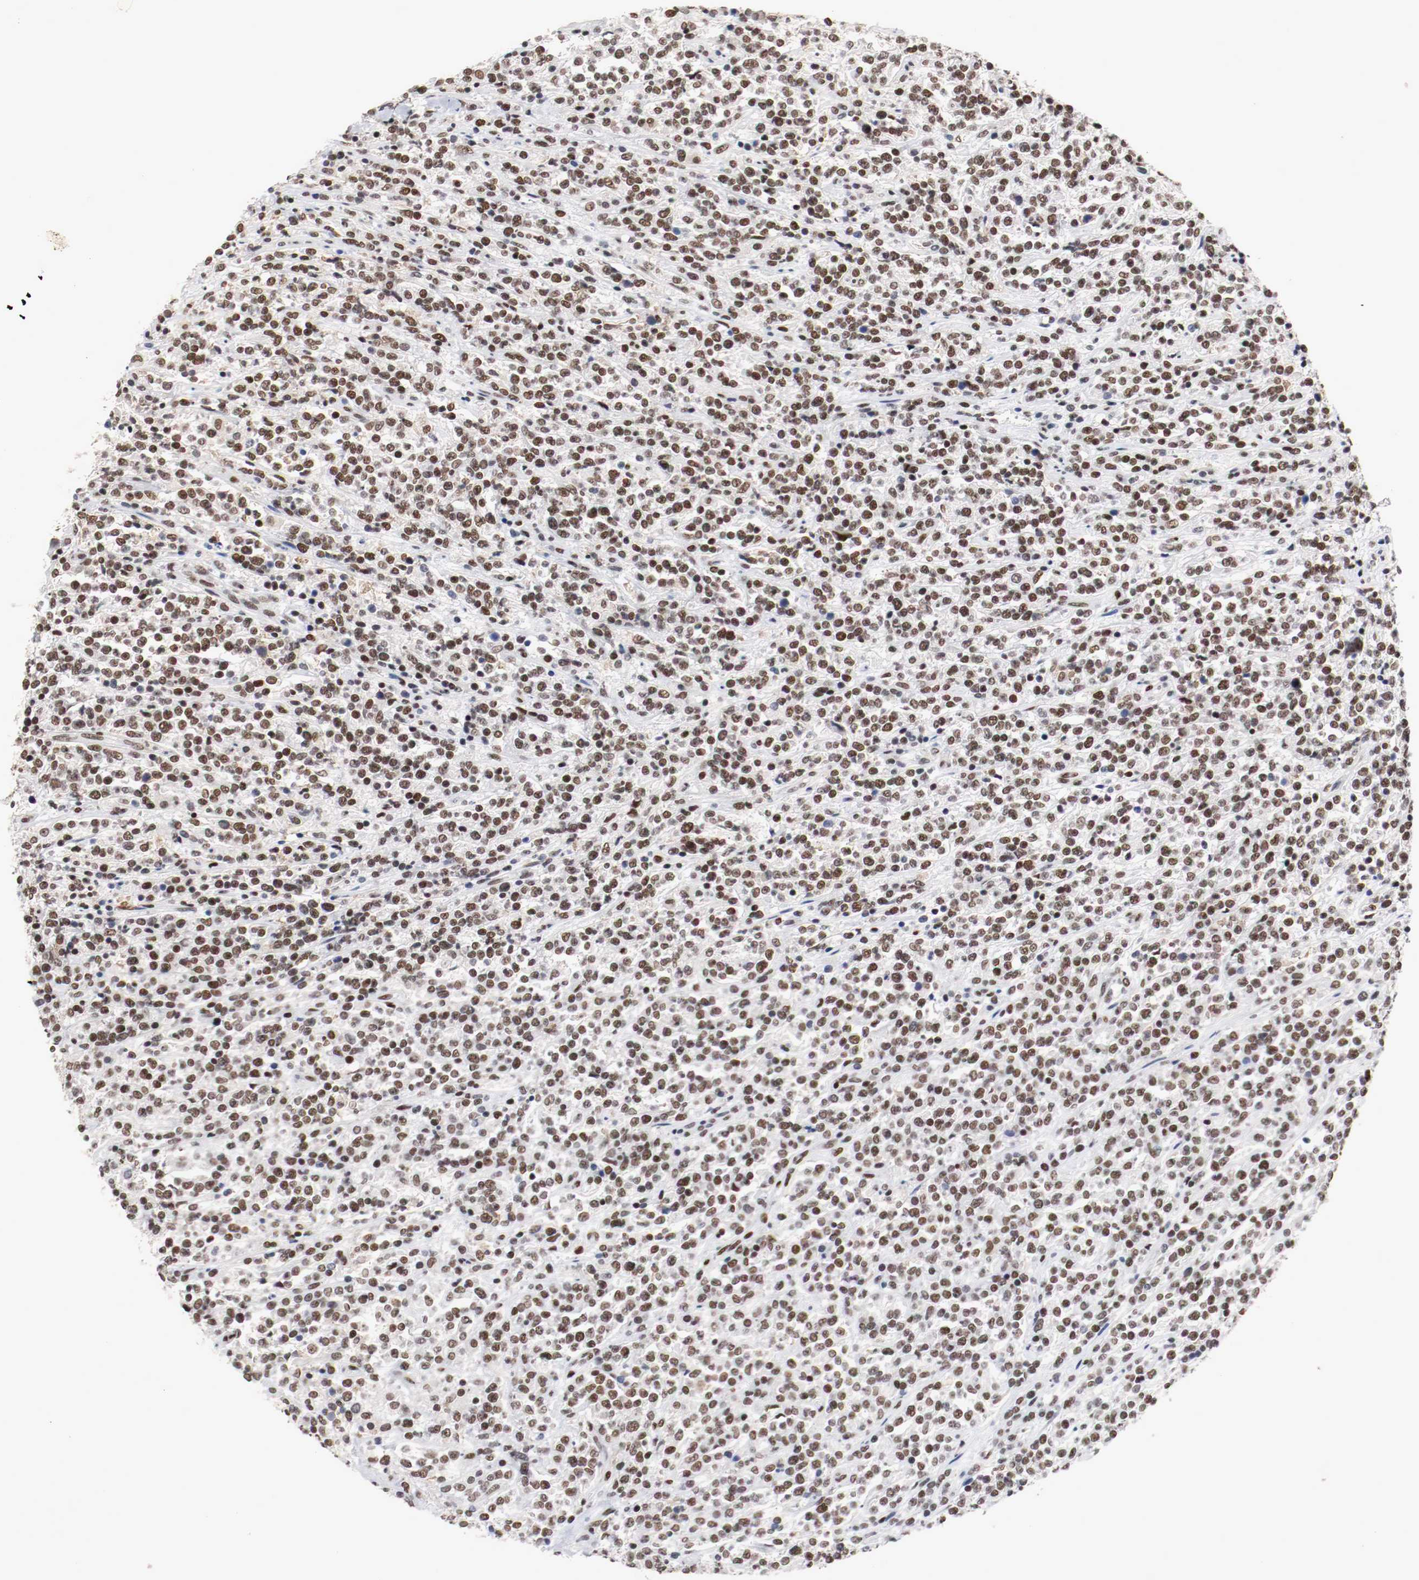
{"staining": {"intensity": "weak", "quantity": "25%-75%", "location": "nuclear"}, "tissue": "lymphoma", "cell_type": "Tumor cells", "image_type": "cancer", "snomed": [{"axis": "morphology", "description": "Malignant lymphoma, non-Hodgkin's type, High grade"}, {"axis": "topography", "description": "Soft tissue"}], "caption": "Weak nuclear expression is present in about 25%-75% of tumor cells in high-grade malignant lymphoma, non-Hodgkin's type.", "gene": "MEF2D", "patient": {"sex": "male", "age": 18}}